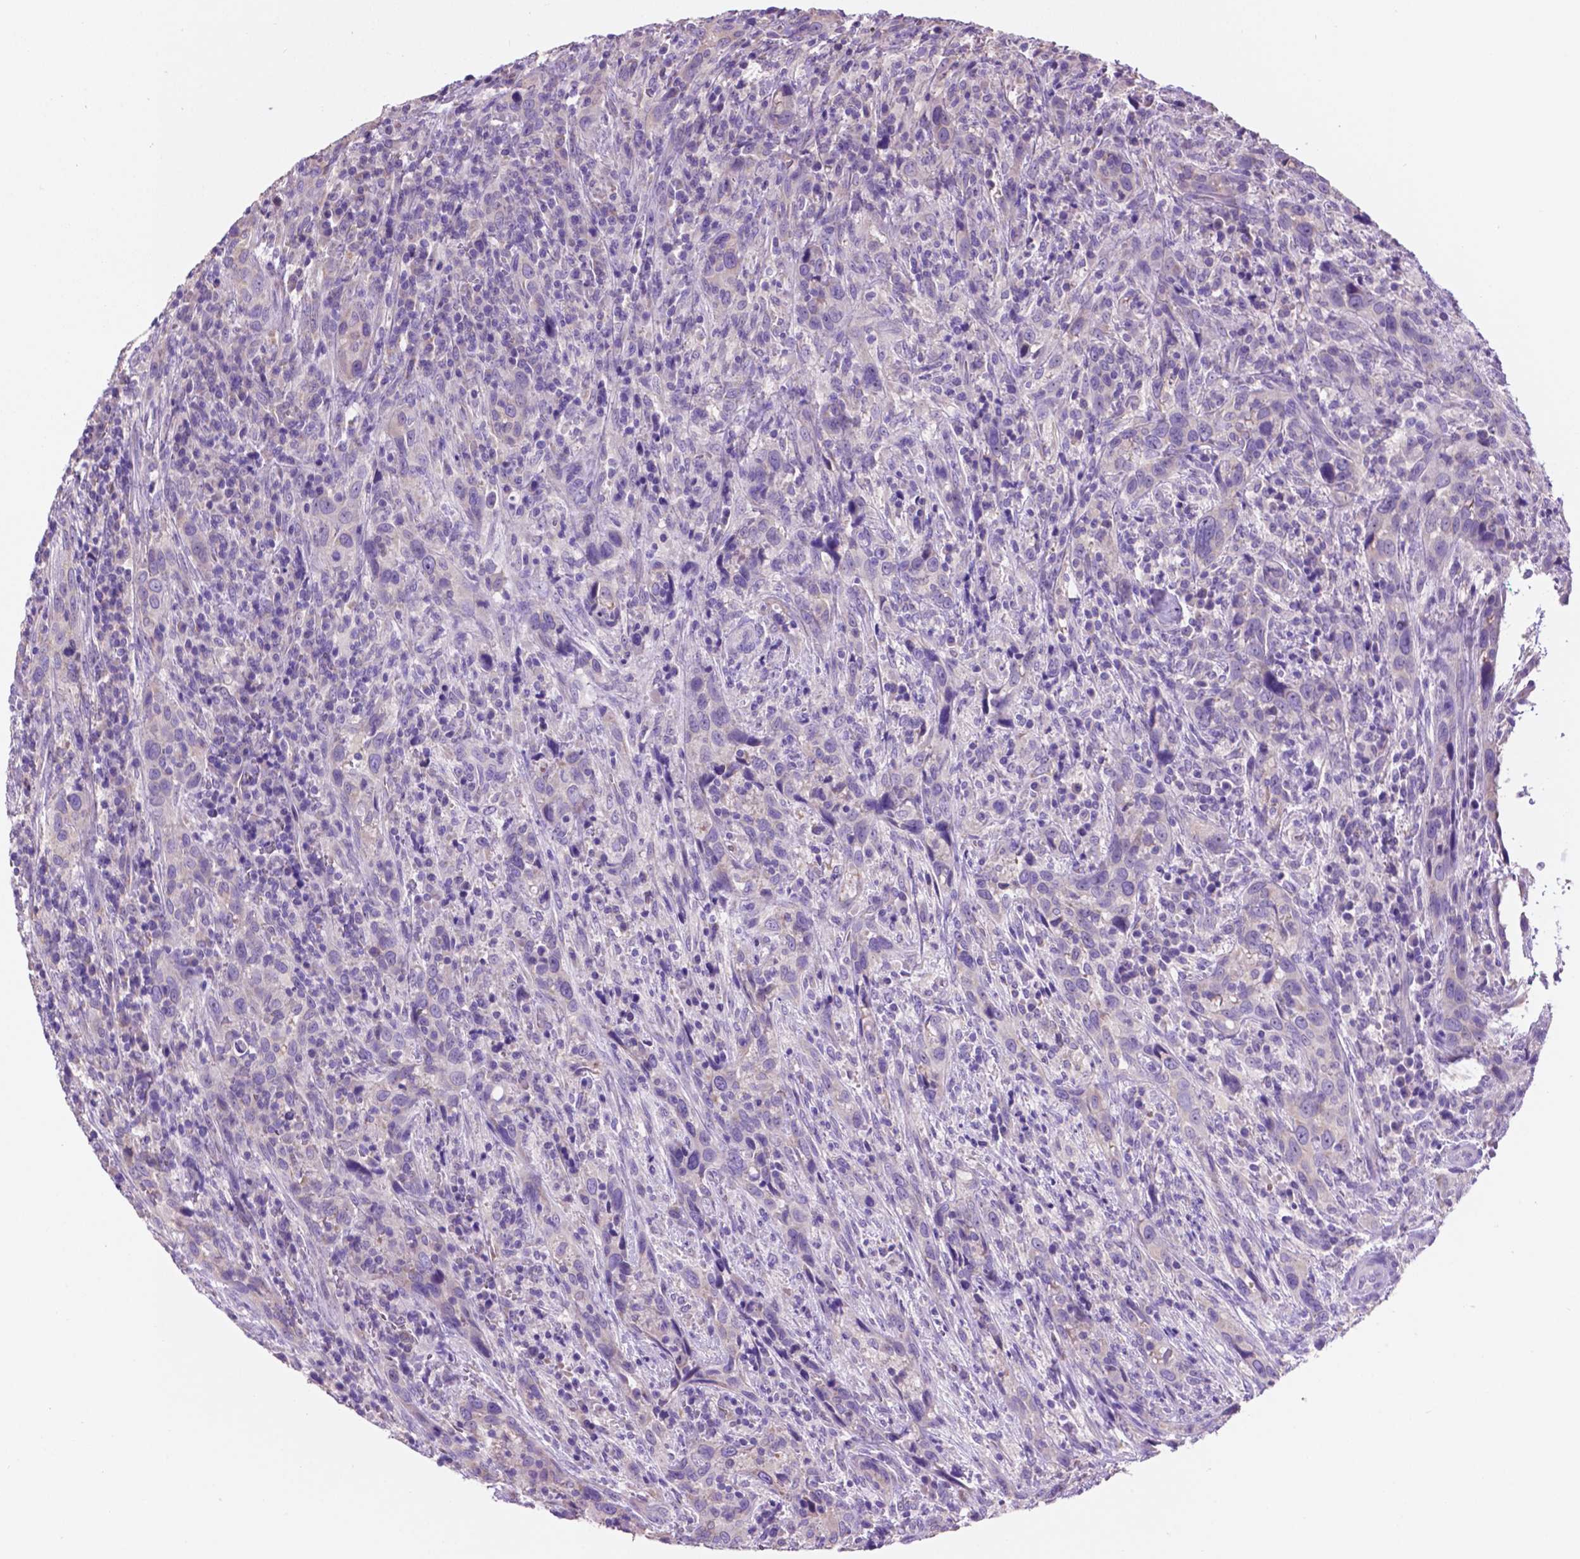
{"staining": {"intensity": "negative", "quantity": "none", "location": "none"}, "tissue": "urothelial cancer", "cell_type": "Tumor cells", "image_type": "cancer", "snomed": [{"axis": "morphology", "description": "Urothelial carcinoma, NOS"}, {"axis": "morphology", "description": "Urothelial carcinoma, High grade"}, {"axis": "topography", "description": "Urinary bladder"}], "caption": "This is a micrograph of IHC staining of urothelial cancer, which shows no staining in tumor cells.", "gene": "SPDYA", "patient": {"sex": "female", "age": 64}}